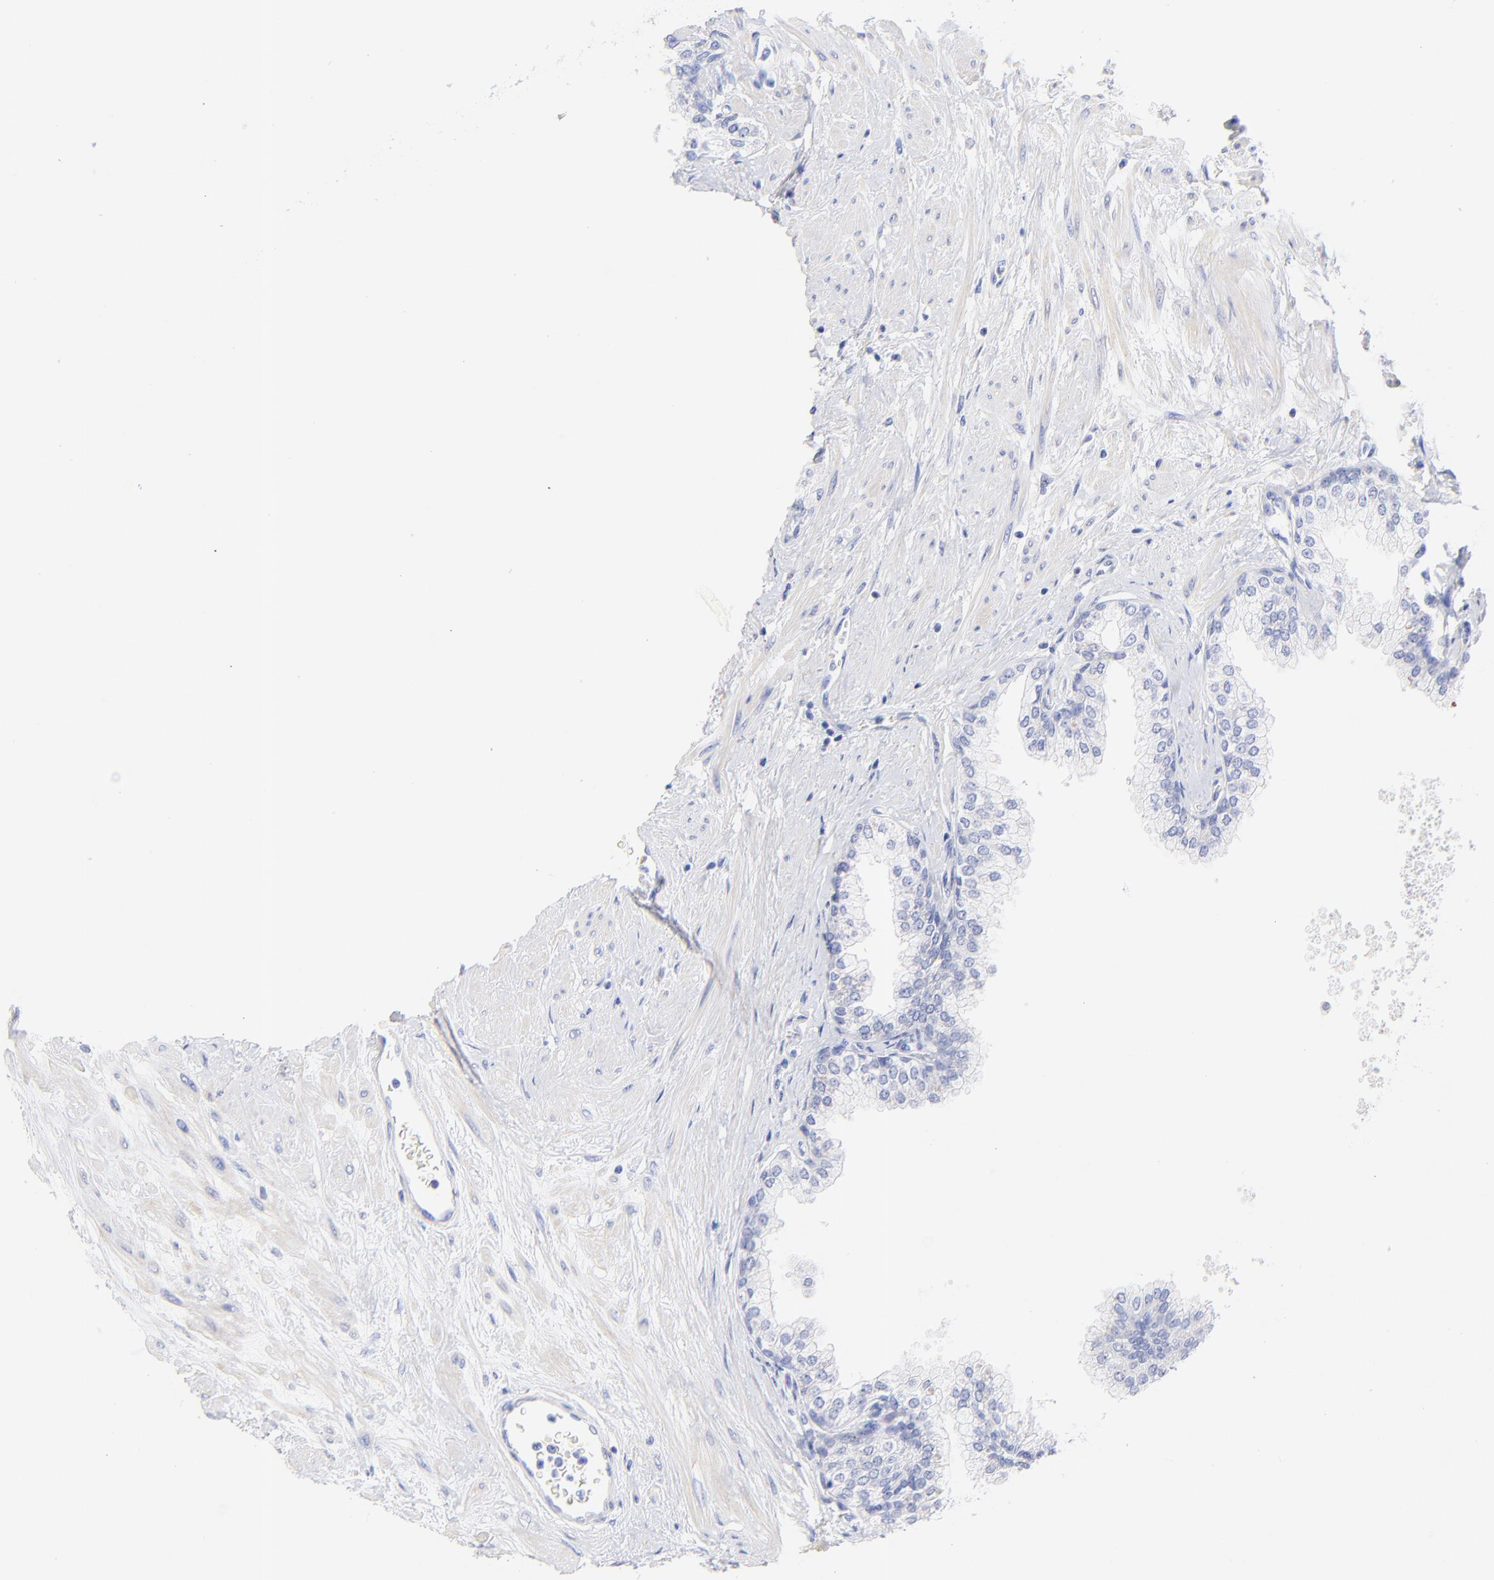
{"staining": {"intensity": "negative", "quantity": "none", "location": "none"}, "tissue": "prostate", "cell_type": "Glandular cells", "image_type": "normal", "snomed": [{"axis": "morphology", "description": "Normal tissue, NOS"}, {"axis": "topography", "description": "Prostate"}], "caption": "Histopathology image shows no protein staining in glandular cells of normal prostate. (IHC, brightfield microscopy, high magnification).", "gene": "C1QTNF6", "patient": {"sex": "male", "age": 60}}